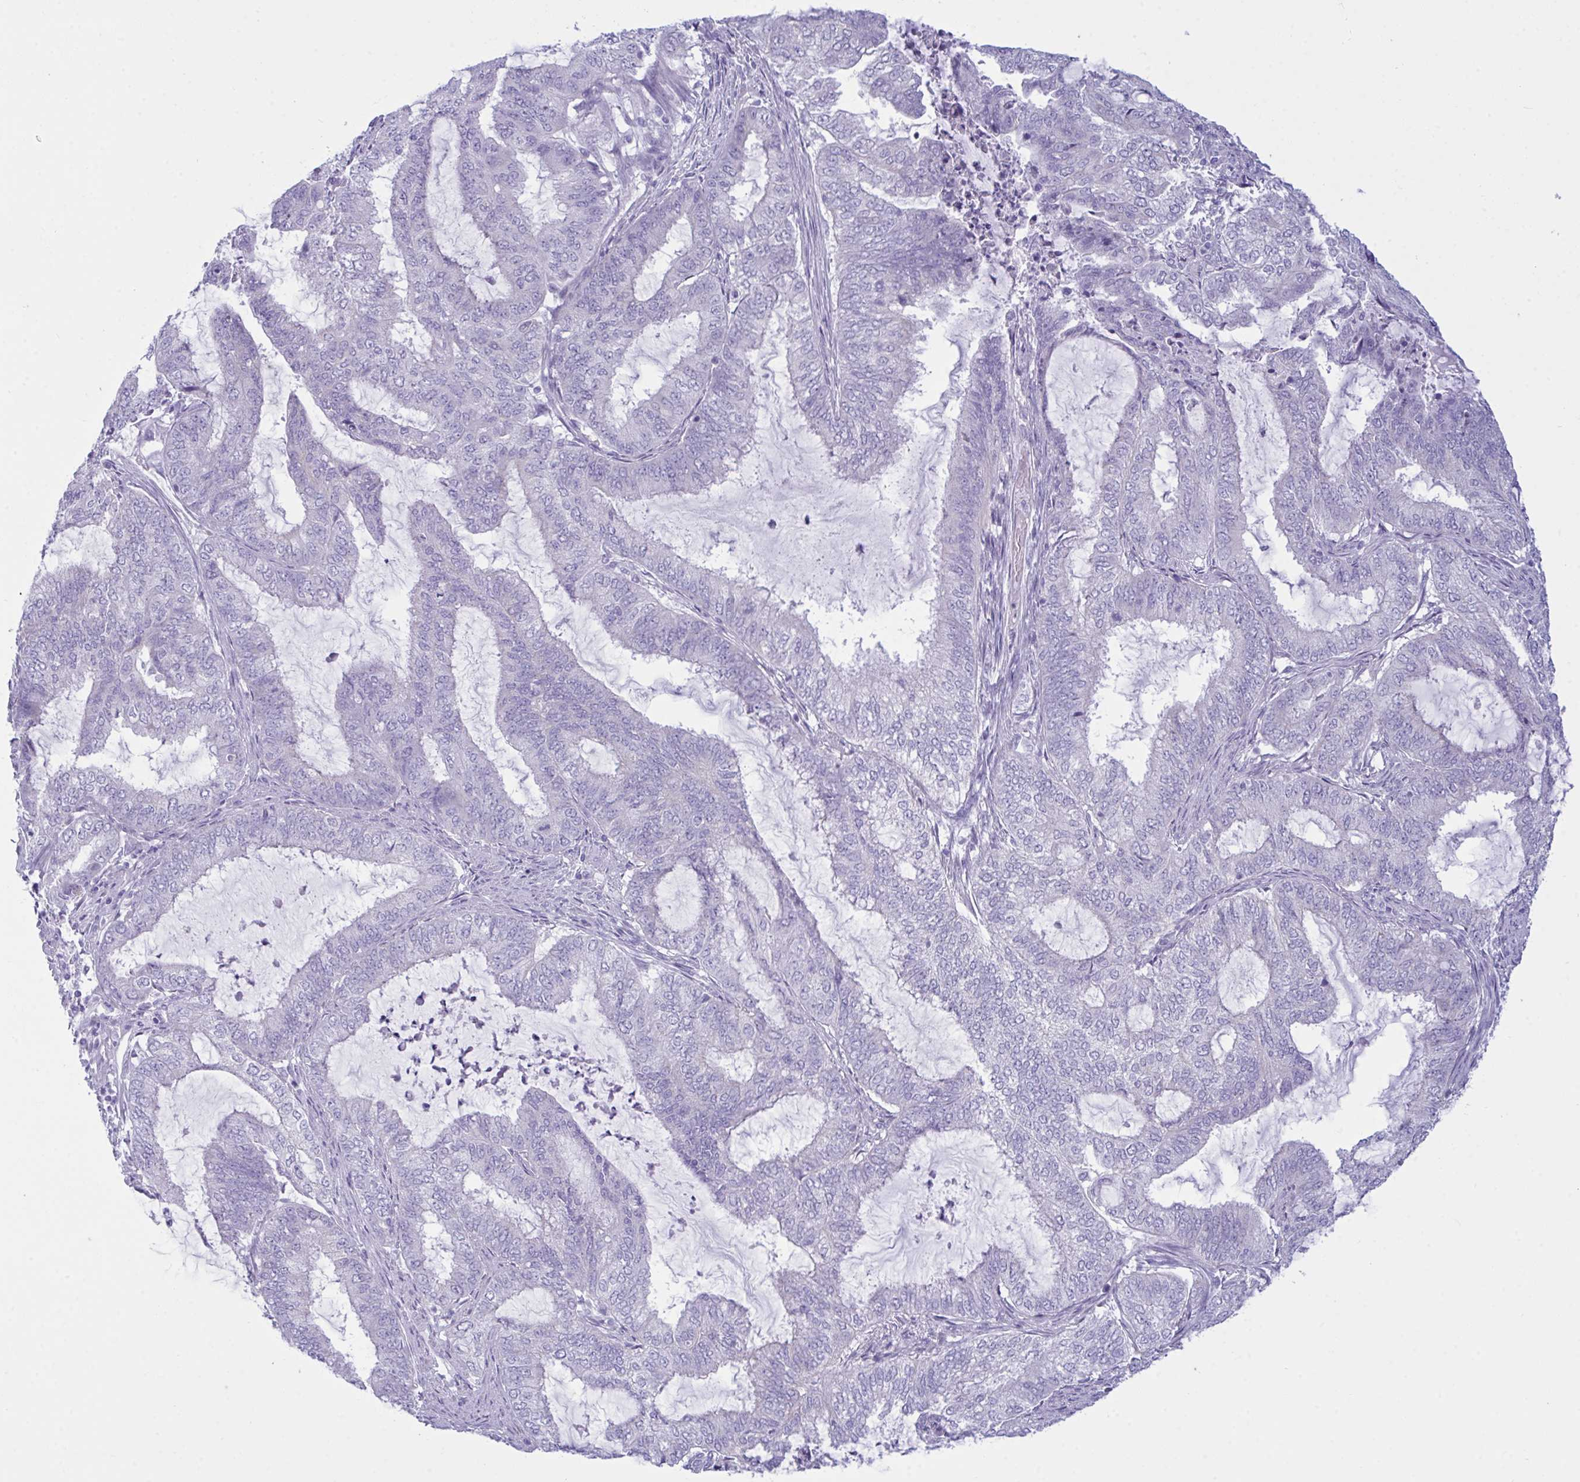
{"staining": {"intensity": "negative", "quantity": "none", "location": "none"}, "tissue": "endometrial cancer", "cell_type": "Tumor cells", "image_type": "cancer", "snomed": [{"axis": "morphology", "description": "Adenocarcinoma, NOS"}, {"axis": "topography", "description": "Endometrium"}], "caption": "Immunohistochemical staining of adenocarcinoma (endometrial) displays no significant expression in tumor cells.", "gene": "BBS1", "patient": {"sex": "female", "age": 51}}